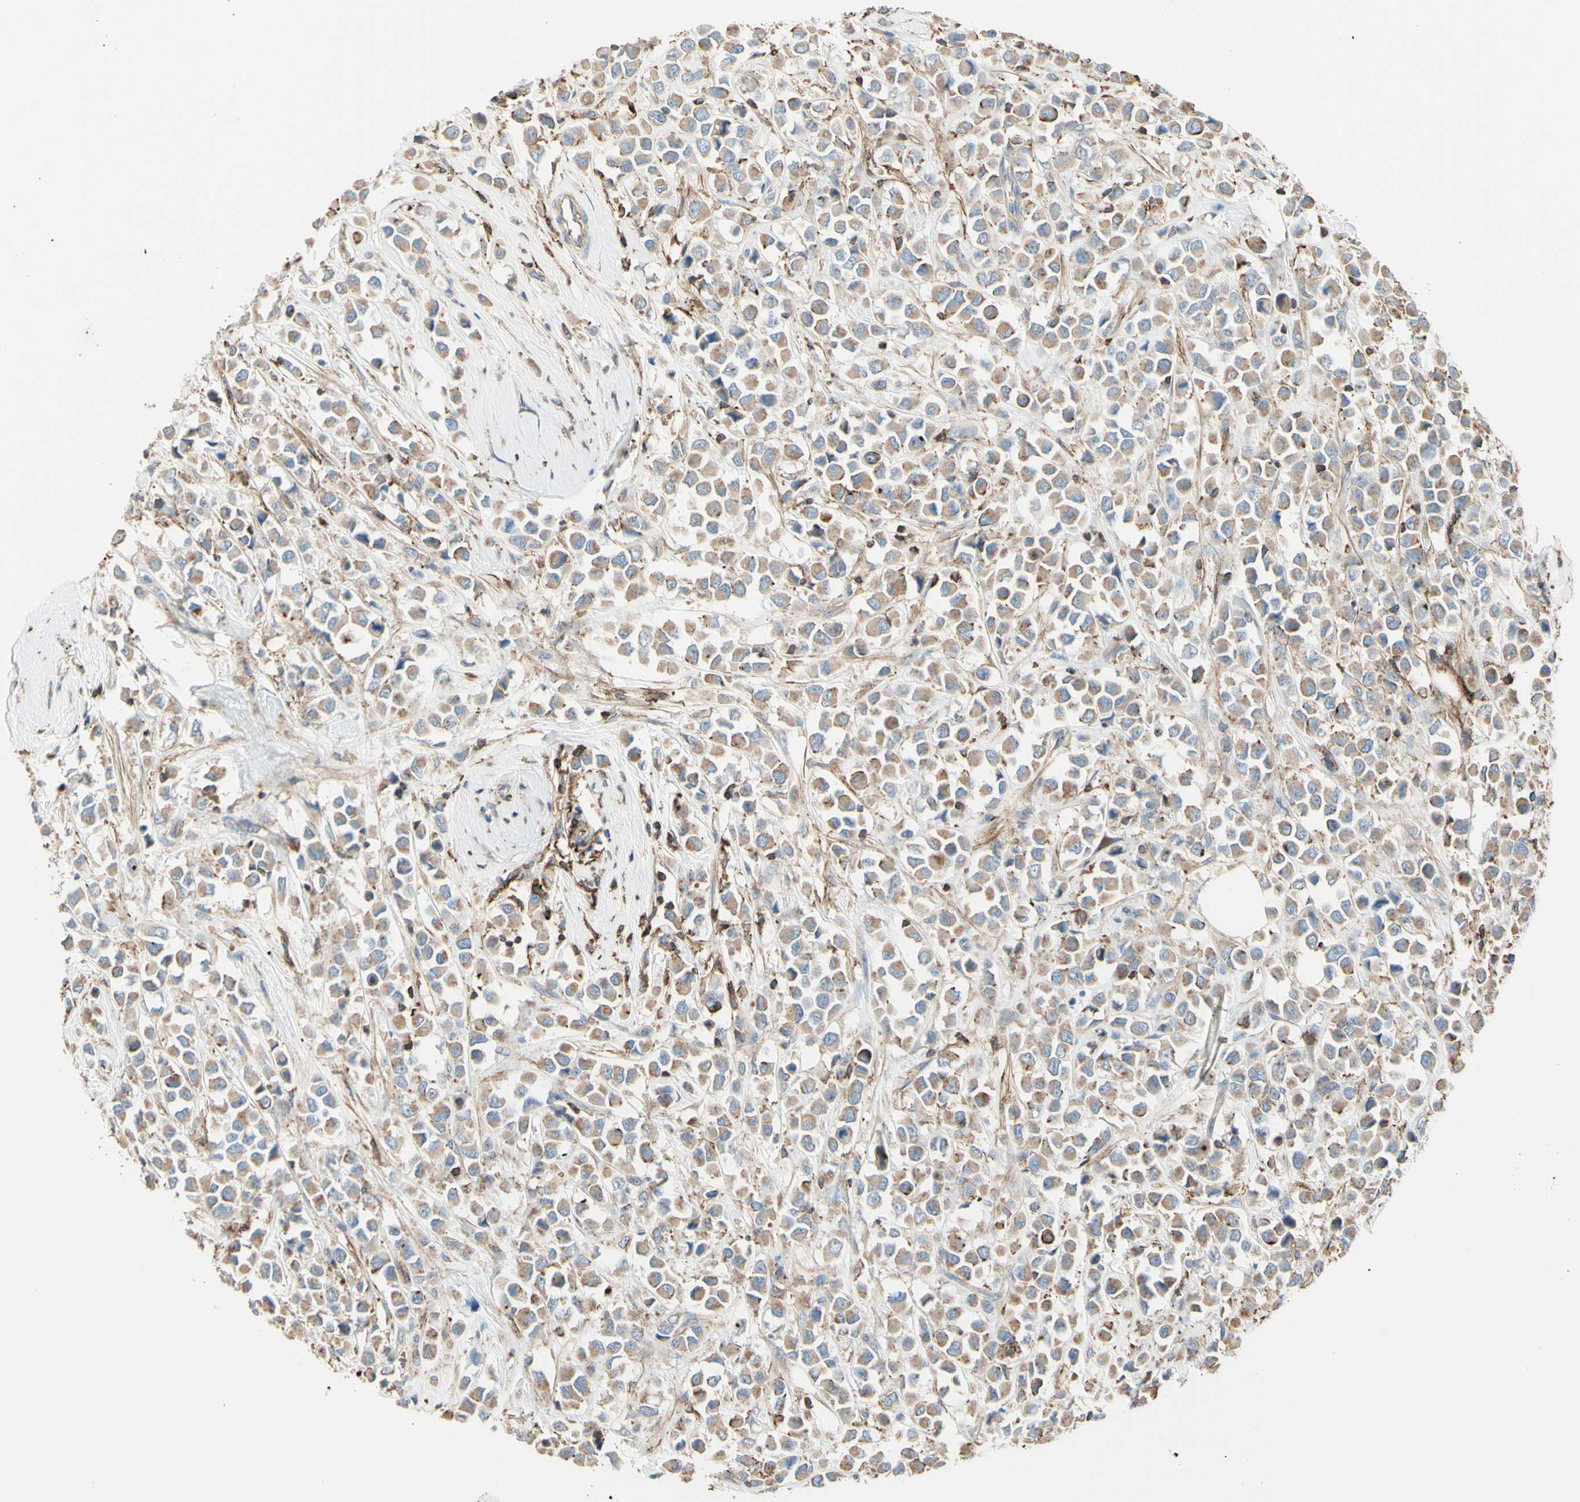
{"staining": {"intensity": "moderate", "quantity": ">75%", "location": "cytoplasmic/membranous"}, "tissue": "breast cancer", "cell_type": "Tumor cells", "image_type": "cancer", "snomed": [{"axis": "morphology", "description": "Duct carcinoma"}, {"axis": "topography", "description": "Breast"}], "caption": "About >75% of tumor cells in human breast intraductal carcinoma reveal moderate cytoplasmic/membranous protein positivity as visualized by brown immunohistochemical staining.", "gene": "SEMA4C", "patient": {"sex": "female", "age": 61}}